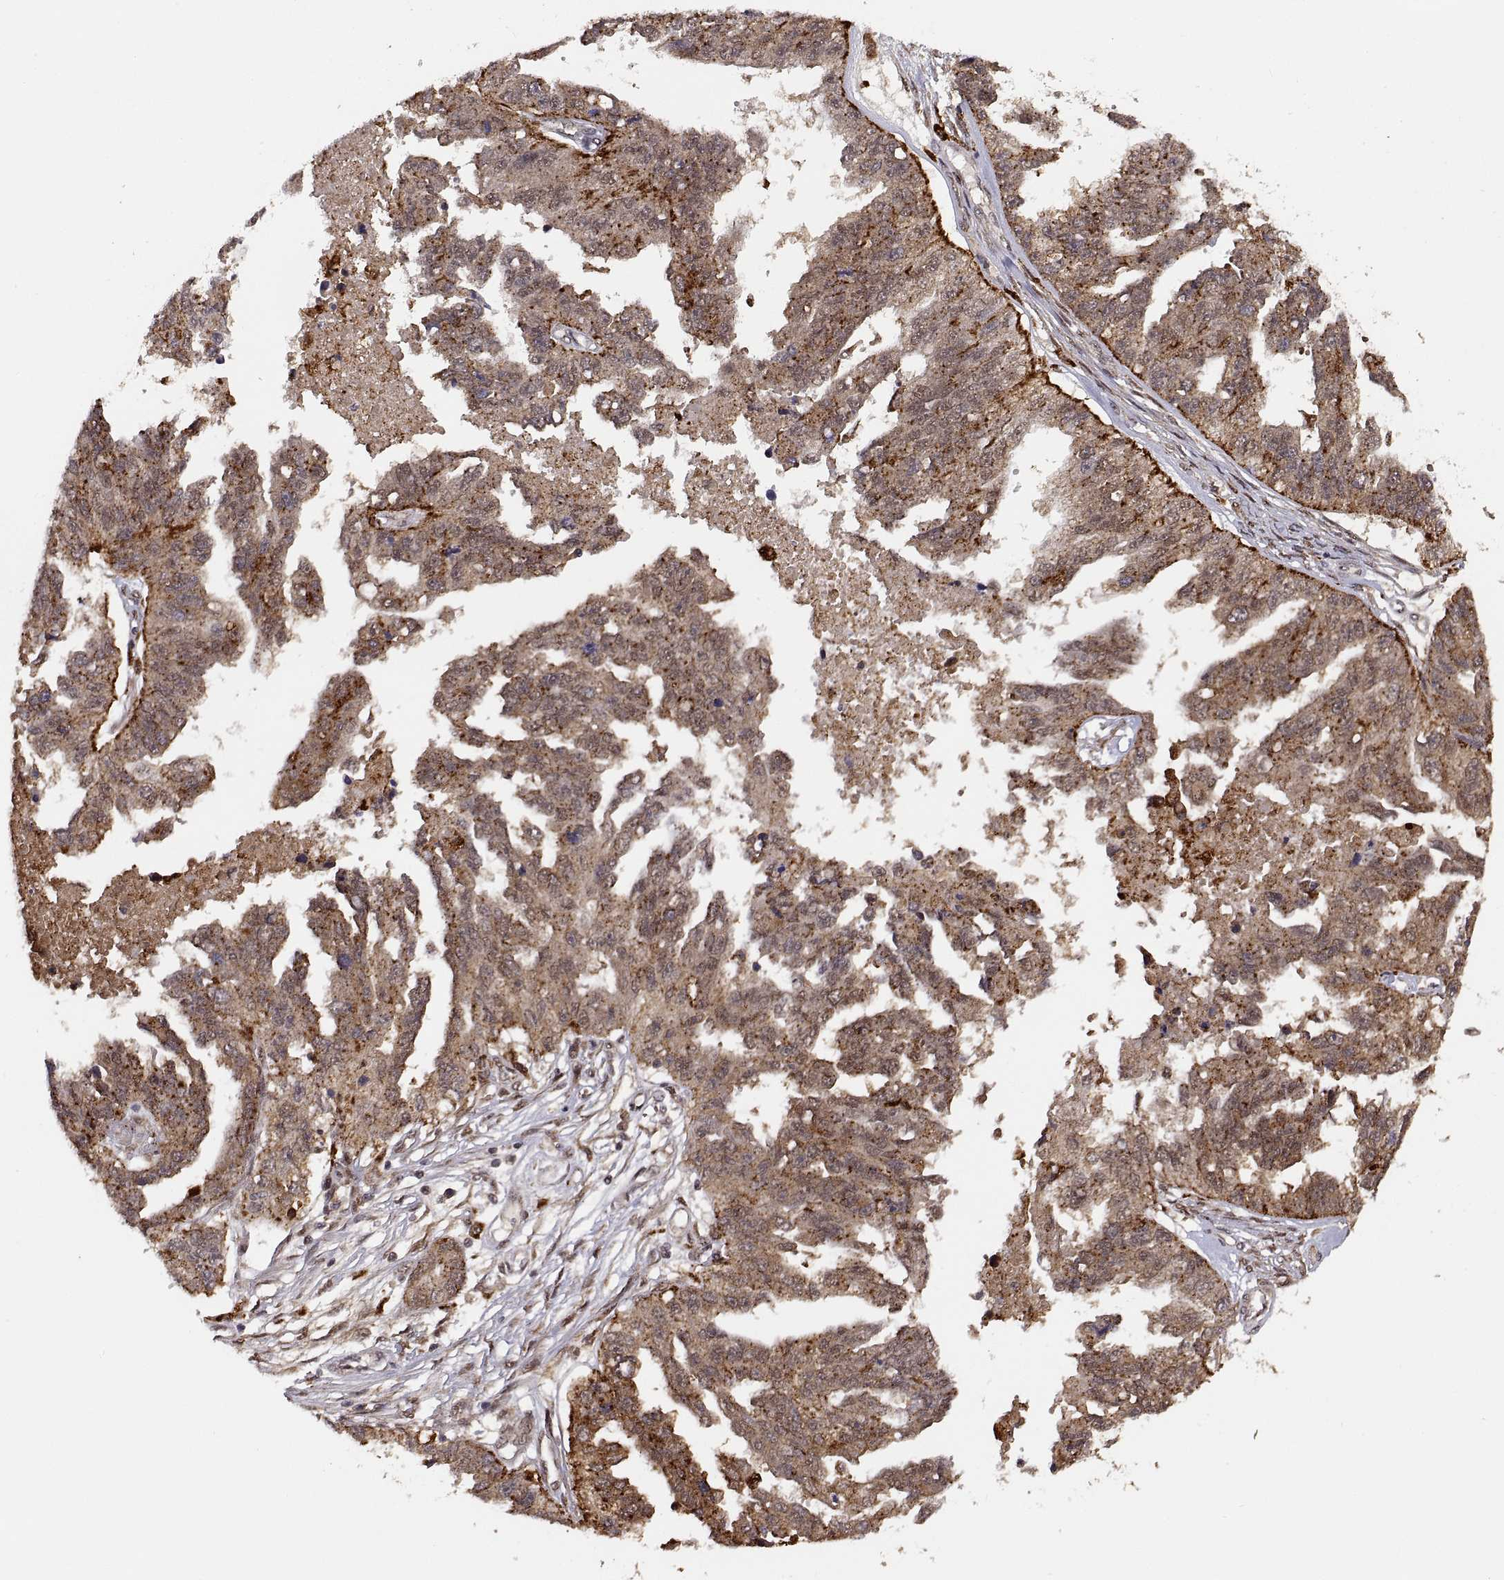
{"staining": {"intensity": "moderate", "quantity": ">75%", "location": "cytoplasmic/membranous"}, "tissue": "ovarian cancer", "cell_type": "Tumor cells", "image_type": "cancer", "snomed": [{"axis": "morphology", "description": "Cystadenocarcinoma, serous, NOS"}, {"axis": "topography", "description": "Ovary"}], "caption": "Tumor cells exhibit medium levels of moderate cytoplasmic/membranous expression in approximately >75% of cells in human ovarian serous cystadenocarcinoma. (Brightfield microscopy of DAB IHC at high magnification).", "gene": "PSMC2", "patient": {"sex": "female", "age": 58}}